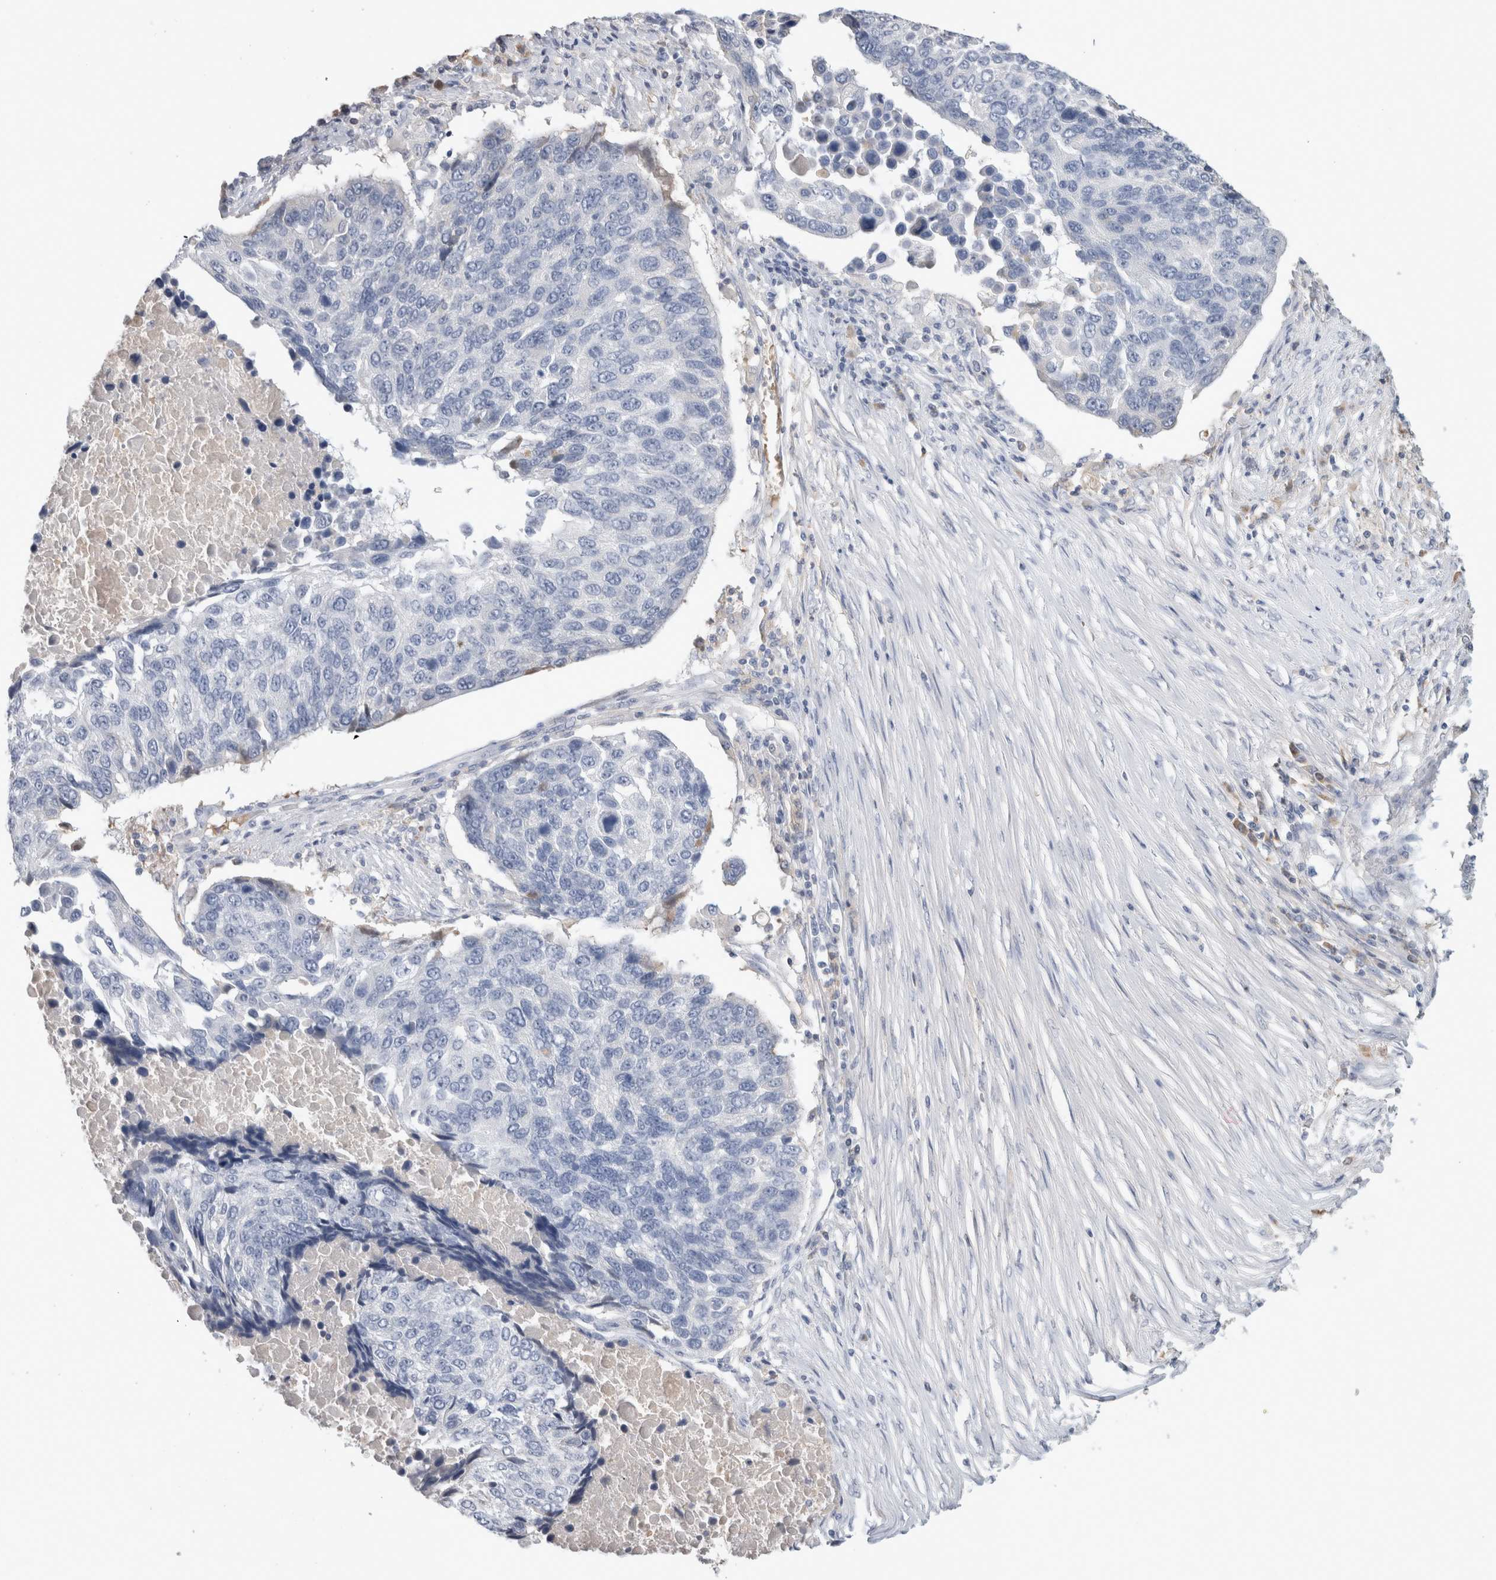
{"staining": {"intensity": "negative", "quantity": "none", "location": "none"}, "tissue": "lung cancer", "cell_type": "Tumor cells", "image_type": "cancer", "snomed": [{"axis": "morphology", "description": "Squamous cell carcinoma, NOS"}, {"axis": "topography", "description": "Lung"}], "caption": "Immunohistochemistry histopathology image of neoplastic tissue: lung cancer stained with DAB shows no significant protein staining in tumor cells.", "gene": "SCGB1A1", "patient": {"sex": "male", "age": 66}}